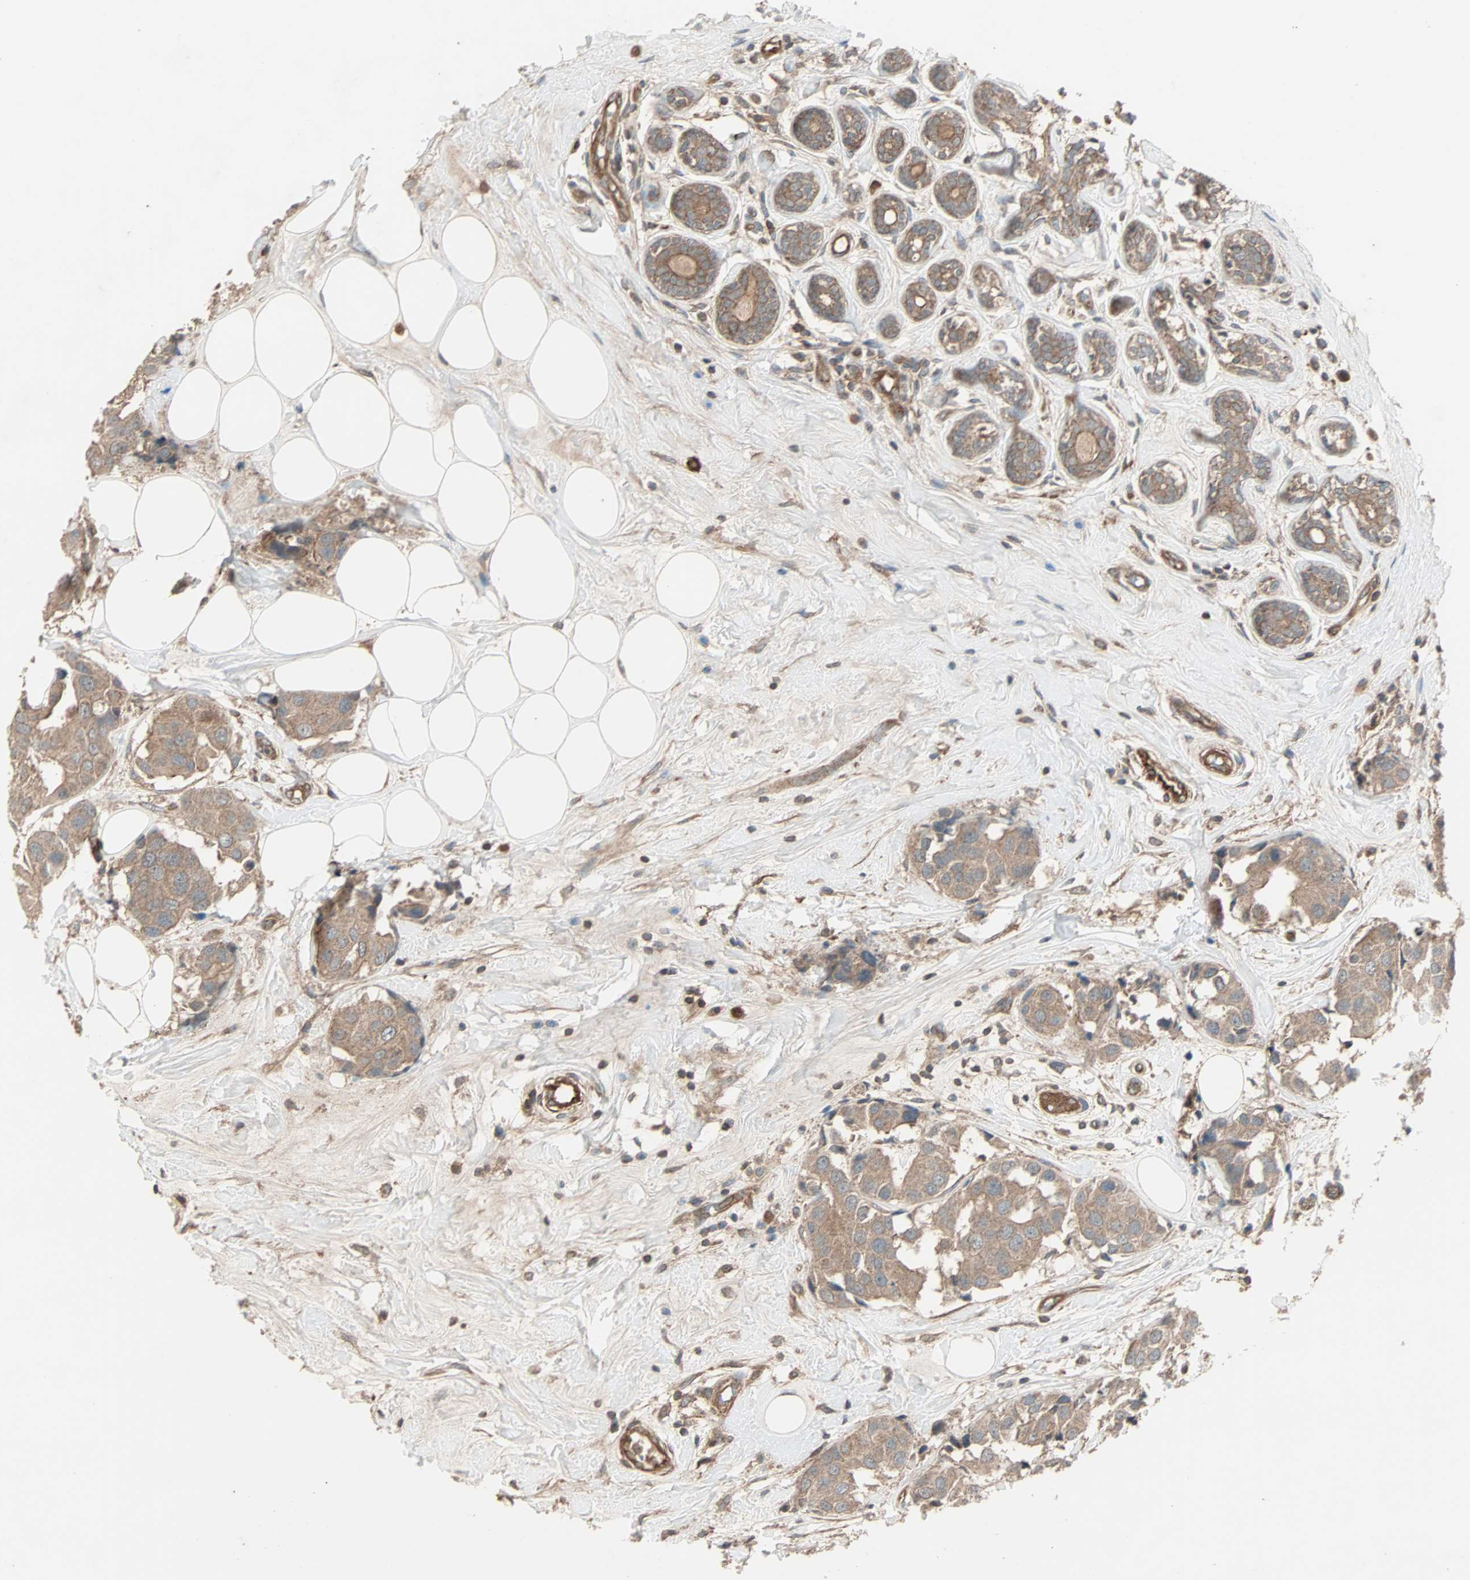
{"staining": {"intensity": "moderate", "quantity": ">75%", "location": "cytoplasmic/membranous"}, "tissue": "breast cancer", "cell_type": "Tumor cells", "image_type": "cancer", "snomed": [{"axis": "morphology", "description": "Normal tissue, NOS"}, {"axis": "morphology", "description": "Duct carcinoma"}, {"axis": "topography", "description": "Breast"}], "caption": "A micrograph of invasive ductal carcinoma (breast) stained for a protein shows moderate cytoplasmic/membranous brown staining in tumor cells.", "gene": "GCK", "patient": {"sex": "female", "age": 39}}